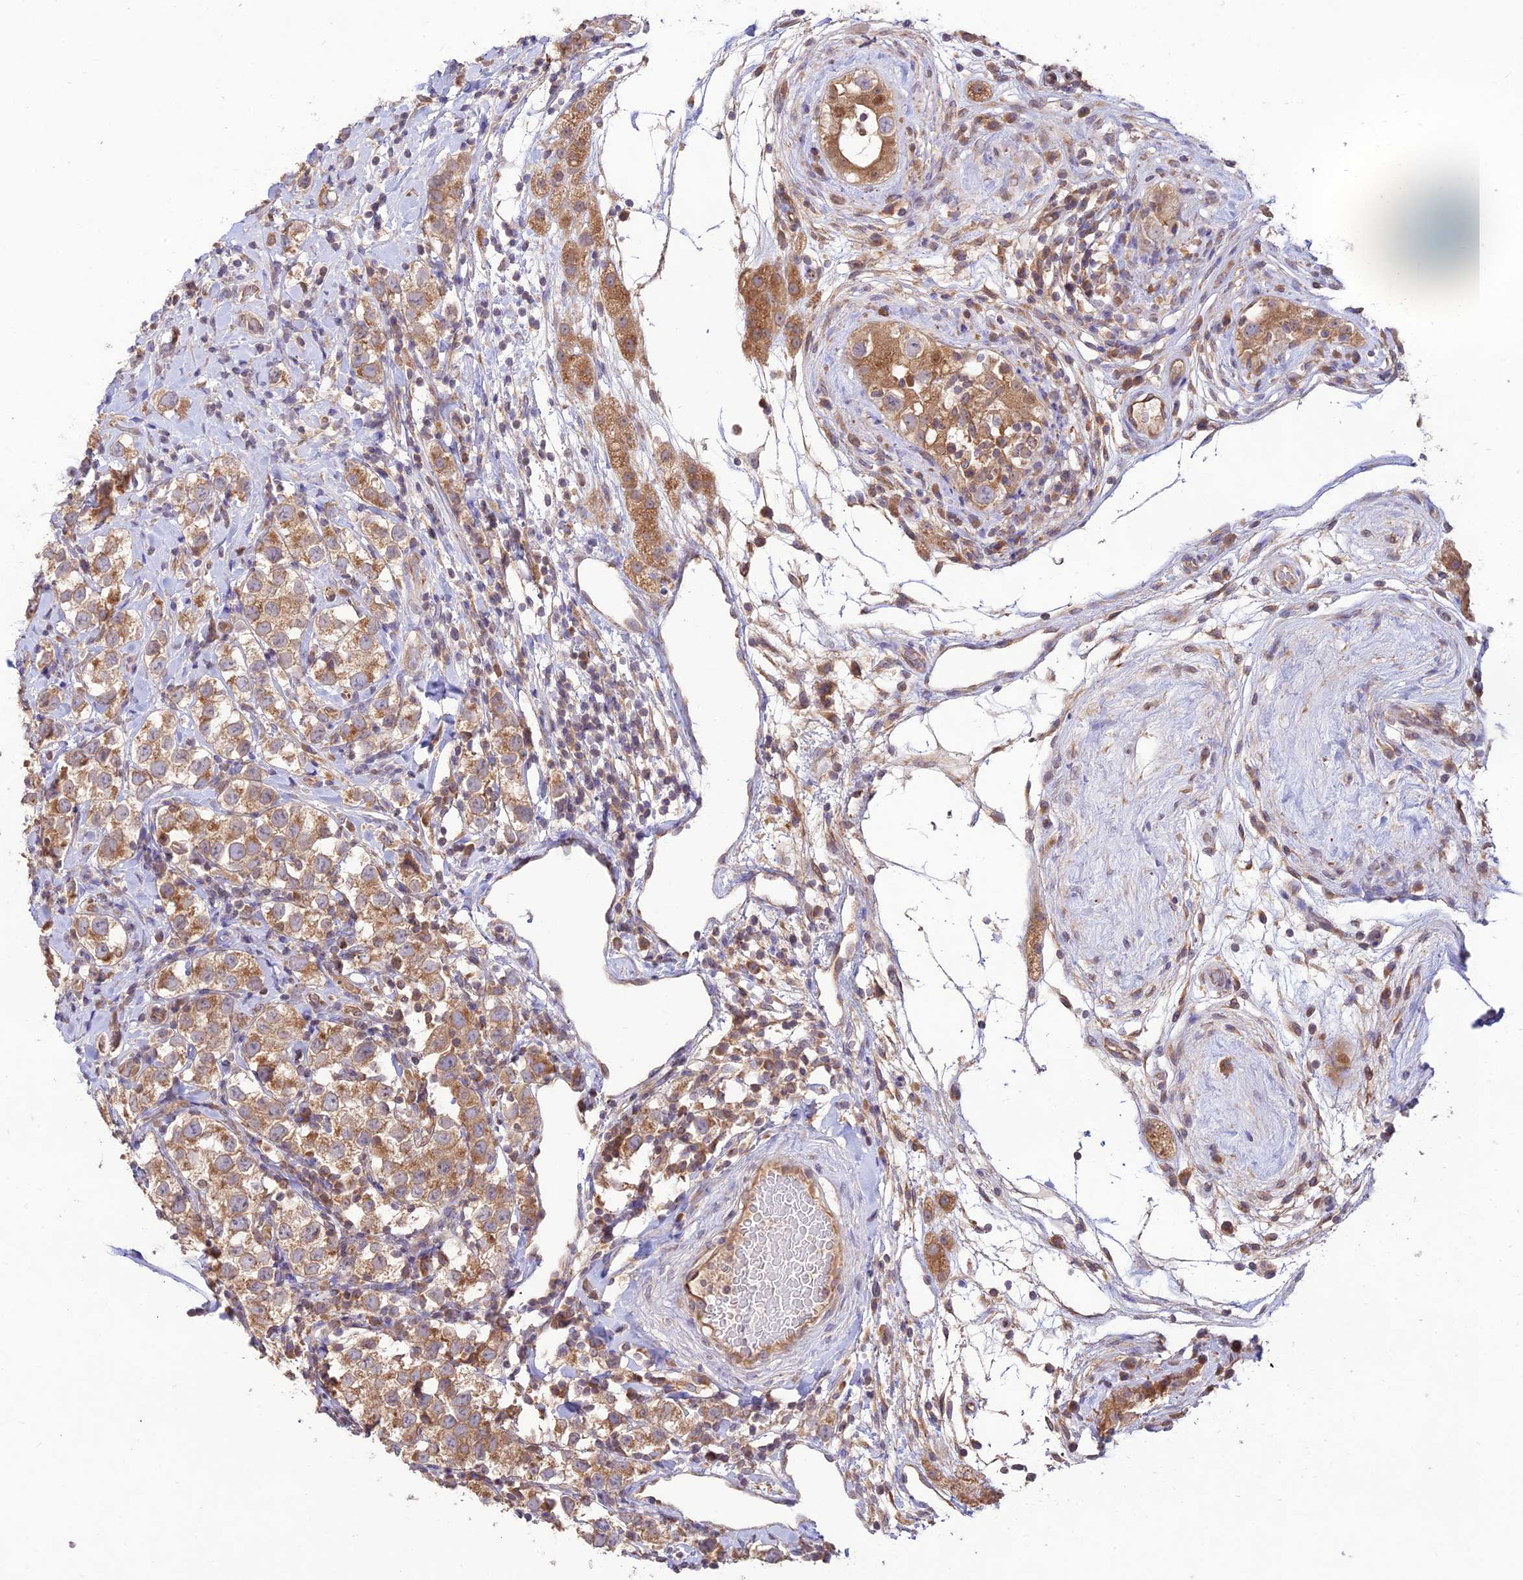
{"staining": {"intensity": "moderate", "quantity": ">75%", "location": "cytoplasmic/membranous"}, "tissue": "testis cancer", "cell_type": "Tumor cells", "image_type": "cancer", "snomed": [{"axis": "morphology", "description": "Seminoma, NOS"}, {"axis": "topography", "description": "Testis"}], "caption": "Testis seminoma tissue demonstrates moderate cytoplasmic/membranous staining in approximately >75% of tumor cells, visualized by immunohistochemistry. The protein is shown in brown color, while the nuclei are stained blue.", "gene": "TMEM259", "patient": {"sex": "male", "age": 34}}